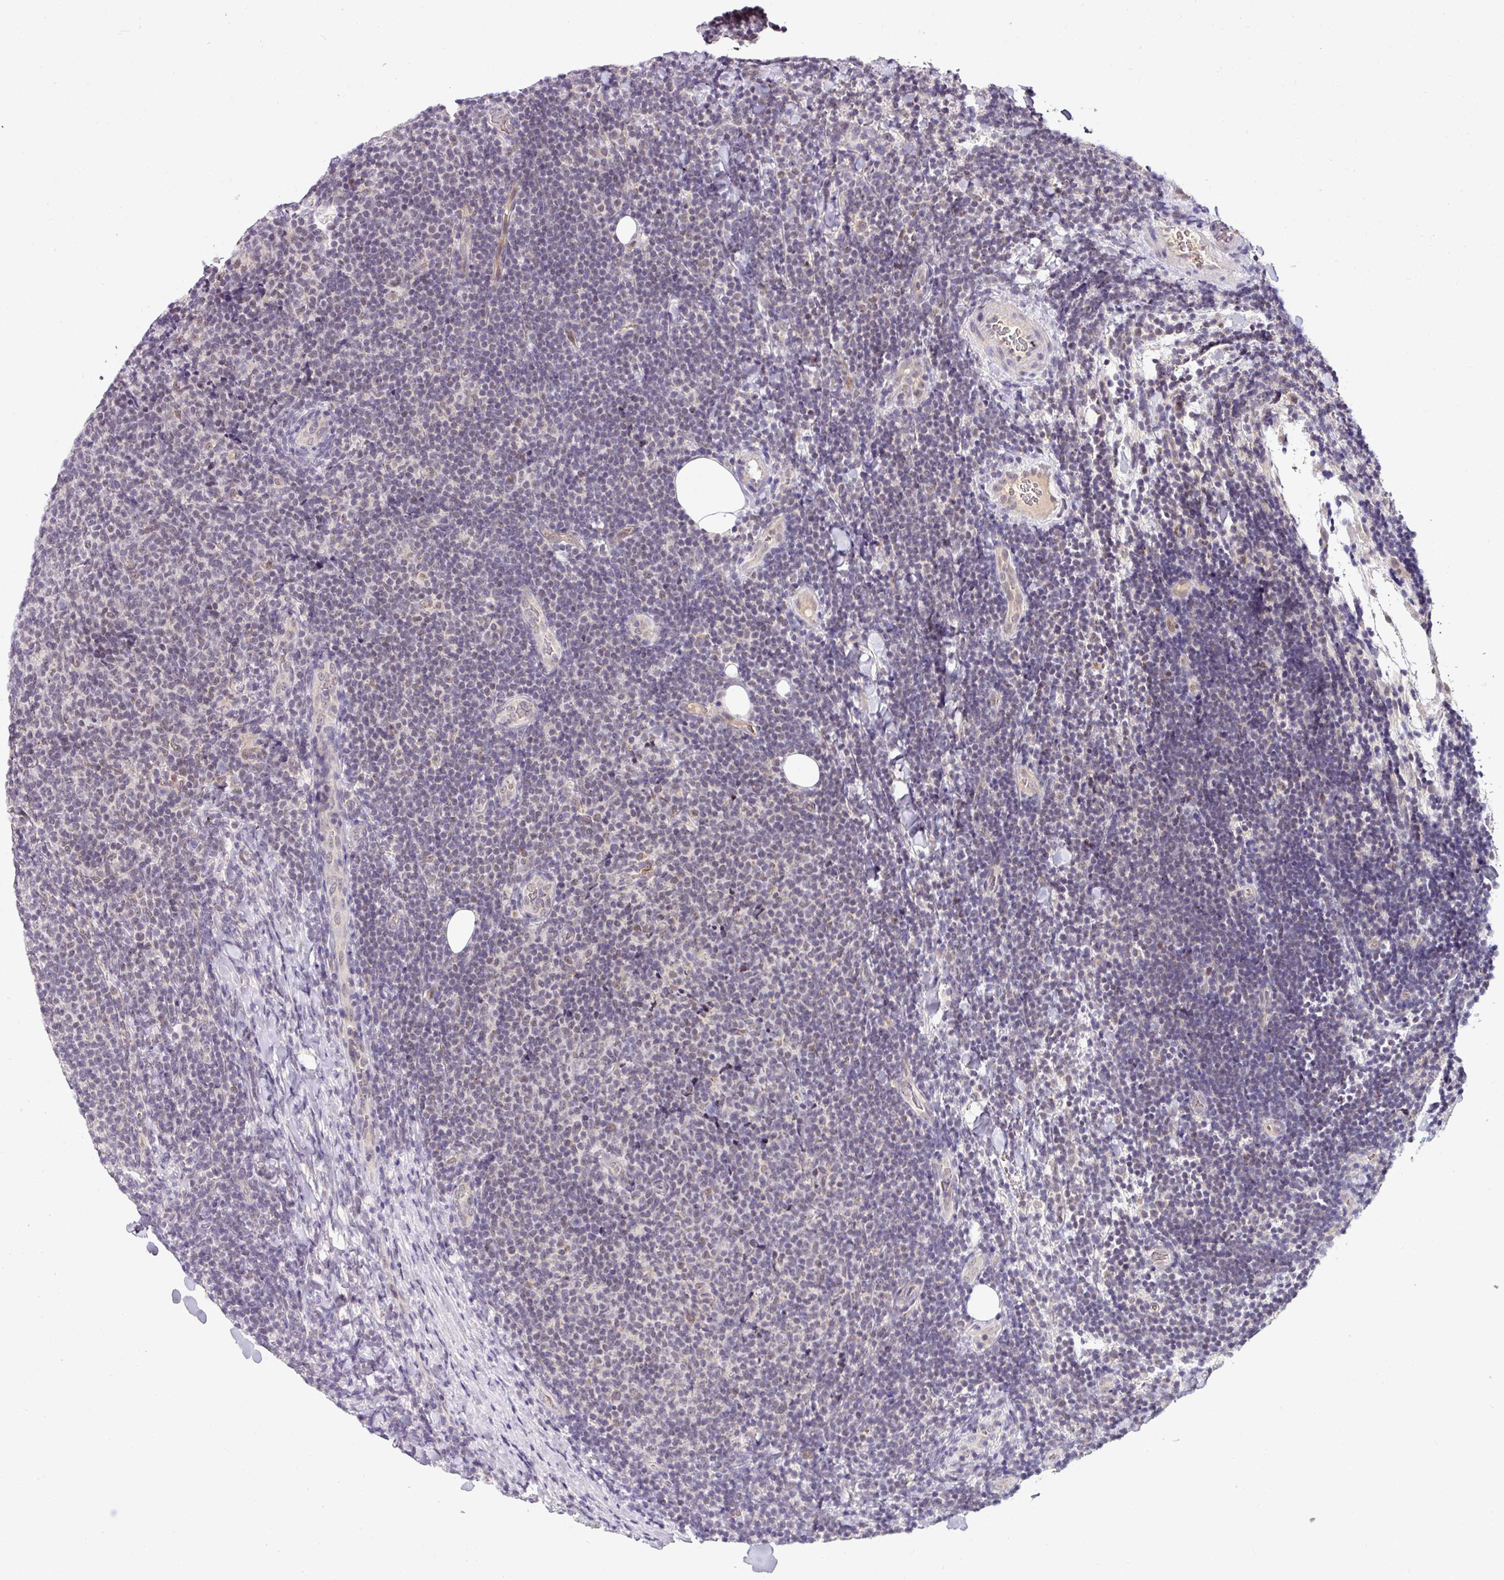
{"staining": {"intensity": "negative", "quantity": "none", "location": "none"}, "tissue": "lymphoma", "cell_type": "Tumor cells", "image_type": "cancer", "snomed": [{"axis": "morphology", "description": "Malignant lymphoma, non-Hodgkin's type, Low grade"}, {"axis": "topography", "description": "Lymph node"}], "caption": "DAB (3,3'-diaminobenzidine) immunohistochemical staining of lymphoma reveals no significant staining in tumor cells. (DAB (3,3'-diaminobenzidine) immunohistochemistry (IHC) with hematoxylin counter stain).", "gene": "NAPSA", "patient": {"sex": "male", "age": 66}}